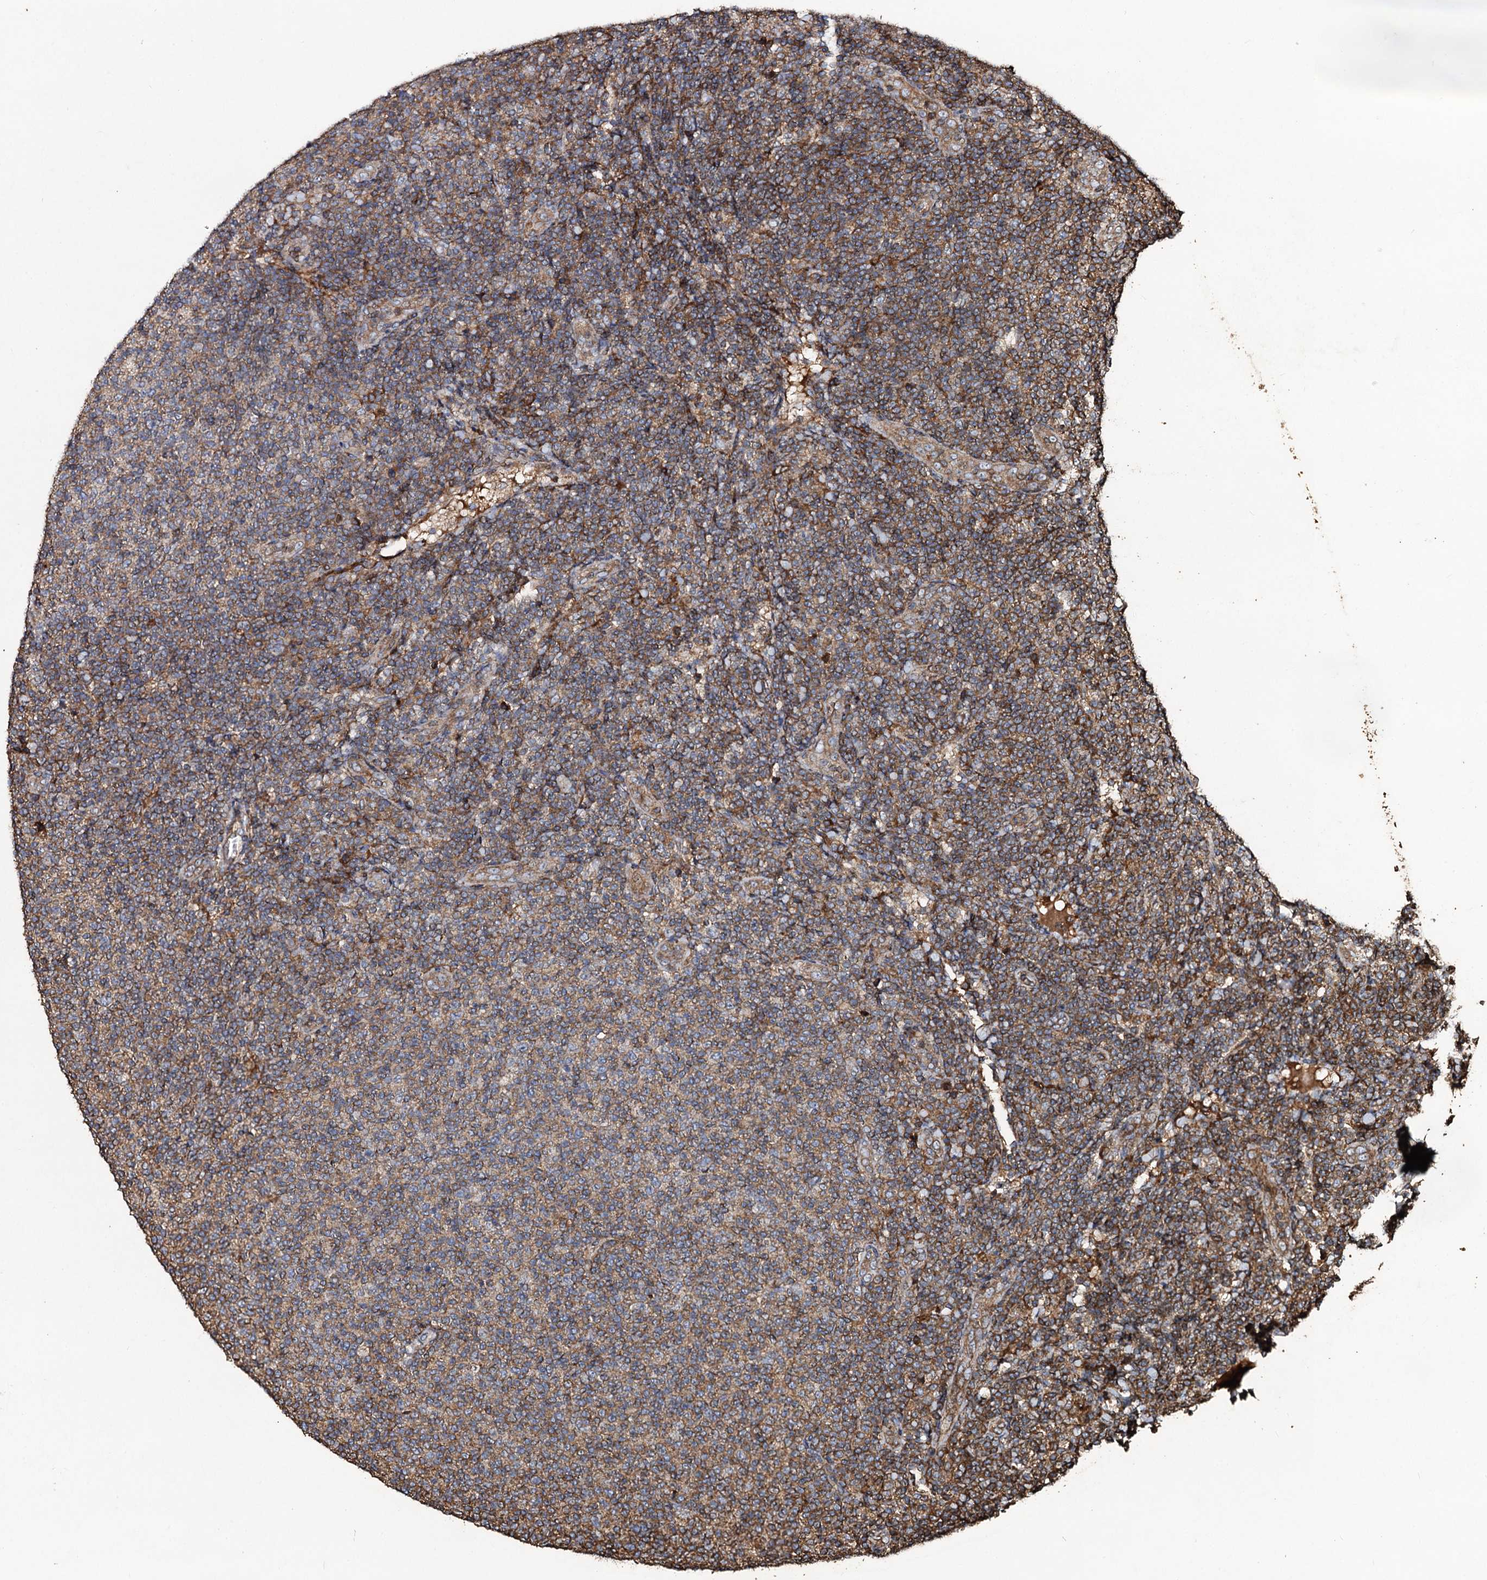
{"staining": {"intensity": "moderate", "quantity": ">75%", "location": "cytoplasmic/membranous"}, "tissue": "lymphoma", "cell_type": "Tumor cells", "image_type": "cancer", "snomed": [{"axis": "morphology", "description": "Malignant lymphoma, non-Hodgkin's type, Low grade"}, {"axis": "topography", "description": "Lymph node"}], "caption": "Protein expression by IHC shows moderate cytoplasmic/membranous expression in about >75% of tumor cells in lymphoma.", "gene": "NOTCH2NLA", "patient": {"sex": "male", "age": 66}}